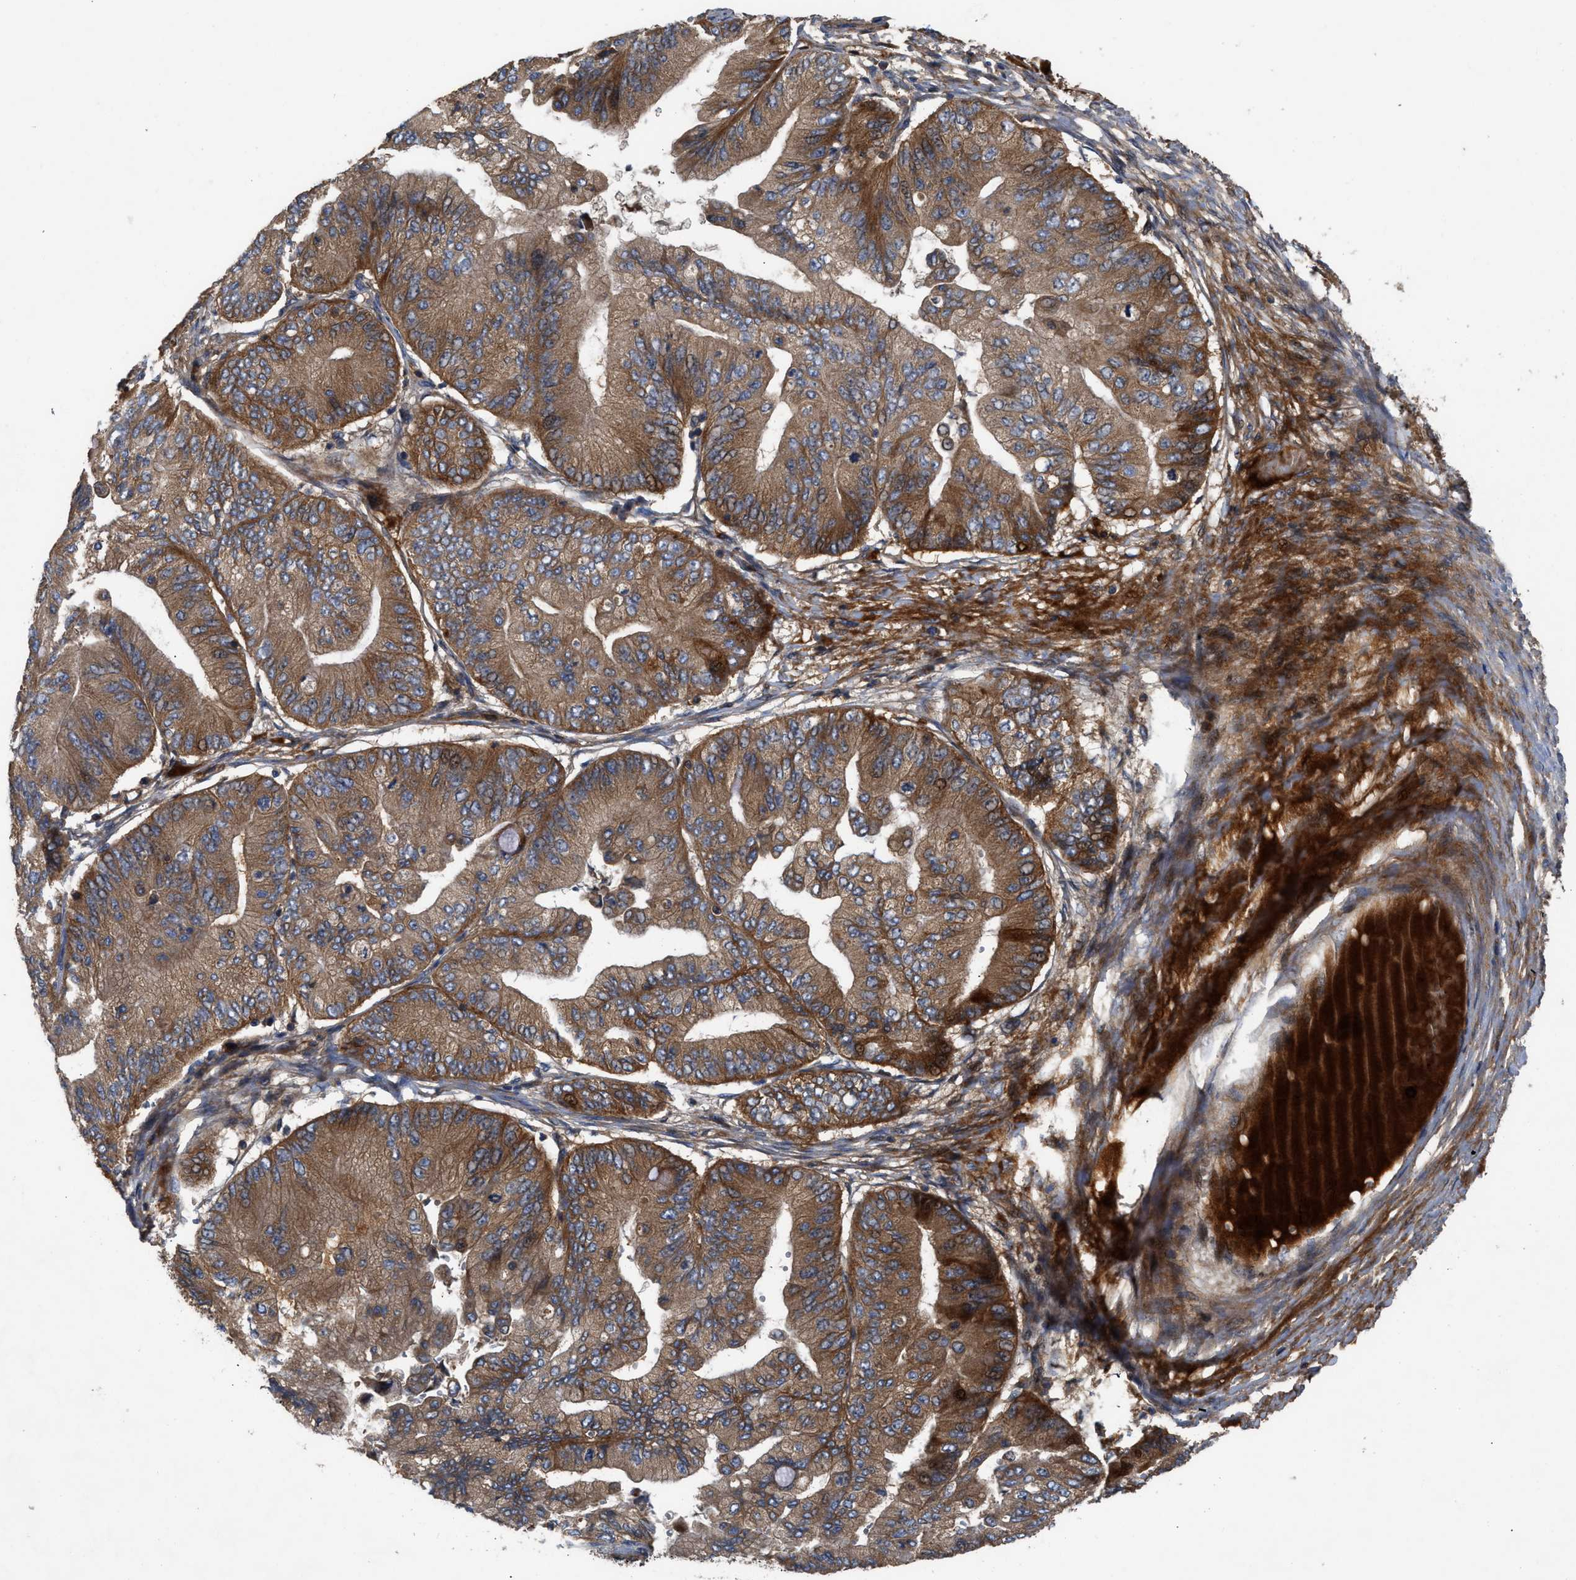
{"staining": {"intensity": "moderate", "quantity": ">75%", "location": "cytoplasmic/membranous"}, "tissue": "ovarian cancer", "cell_type": "Tumor cells", "image_type": "cancer", "snomed": [{"axis": "morphology", "description": "Cystadenocarcinoma, mucinous, NOS"}, {"axis": "topography", "description": "Ovary"}], "caption": "Ovarian cancer stained for a protein (brown) shows moderate cytoplasmic/membranous positive positivity in approximately >75% of tumor cells.", "gene": "CNNM3", "patient": {"sex": "female", "age": 61}}